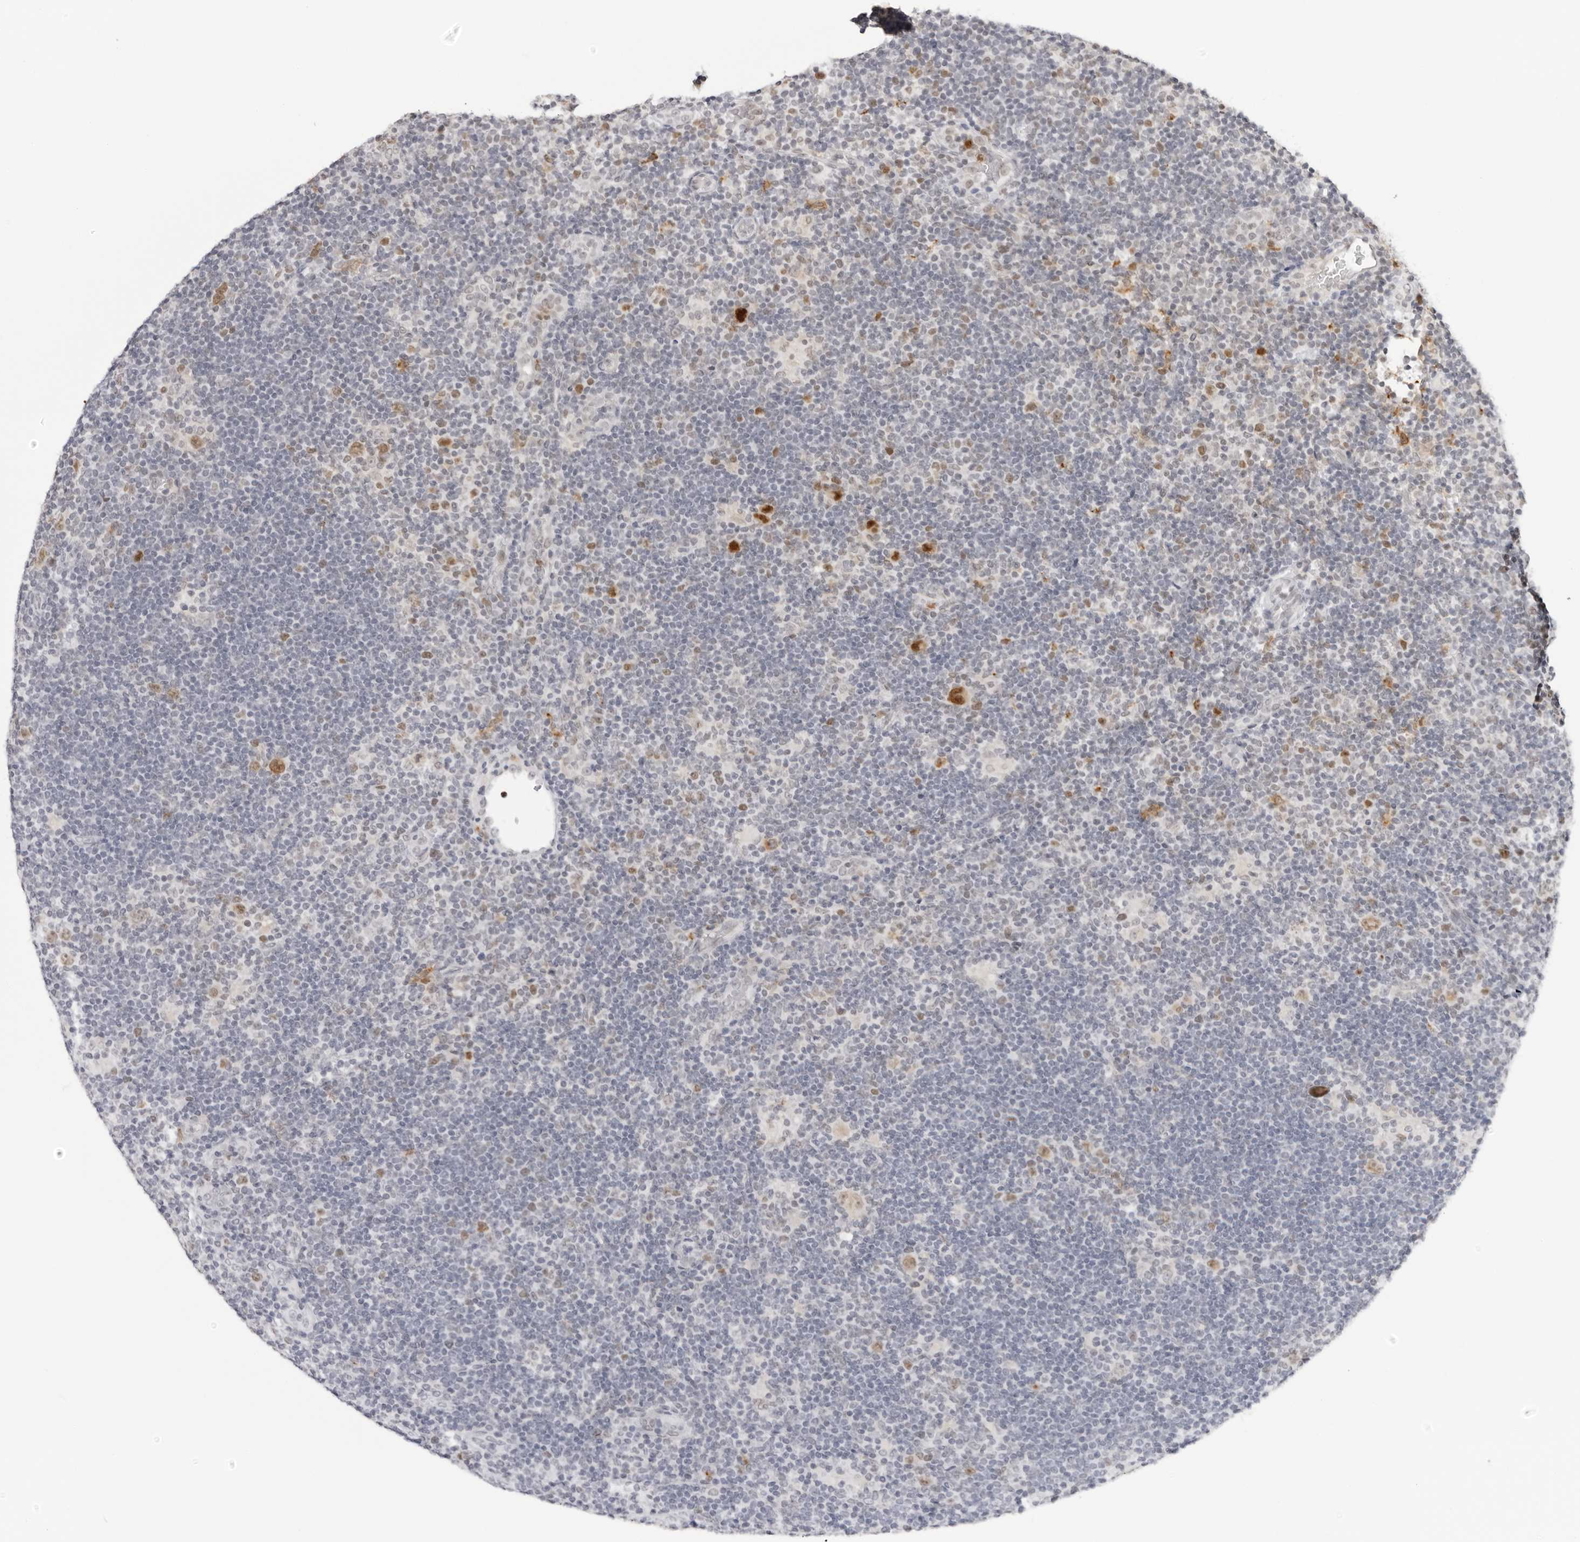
{"staining": {"intensity": "moderate", "quantity": ">75%", "location": "cytoplasmic/membranous,nuclear"}, "tissue": "lymphoma", "cell_type": "Tumor cells", "image_type": "cancer", "snomed": [{"axis": "morphology", "description": "Hodgkin's disease, NOS"}, {"axis": "topography", "description": "Lymph node"}], "caption": "Lymphoma tissue displays moderate cytoplasmic/membranous and nuclear staining in about >75% of tumor cells, visualized by immunohistochemistry. The protein of interest is stained brown, and the nuclei are stained in blue (DAB IHC with brightfield microscopy, high magnification).", "gene": "MSH6", "patient": {"sex": "female", "age": 57}}